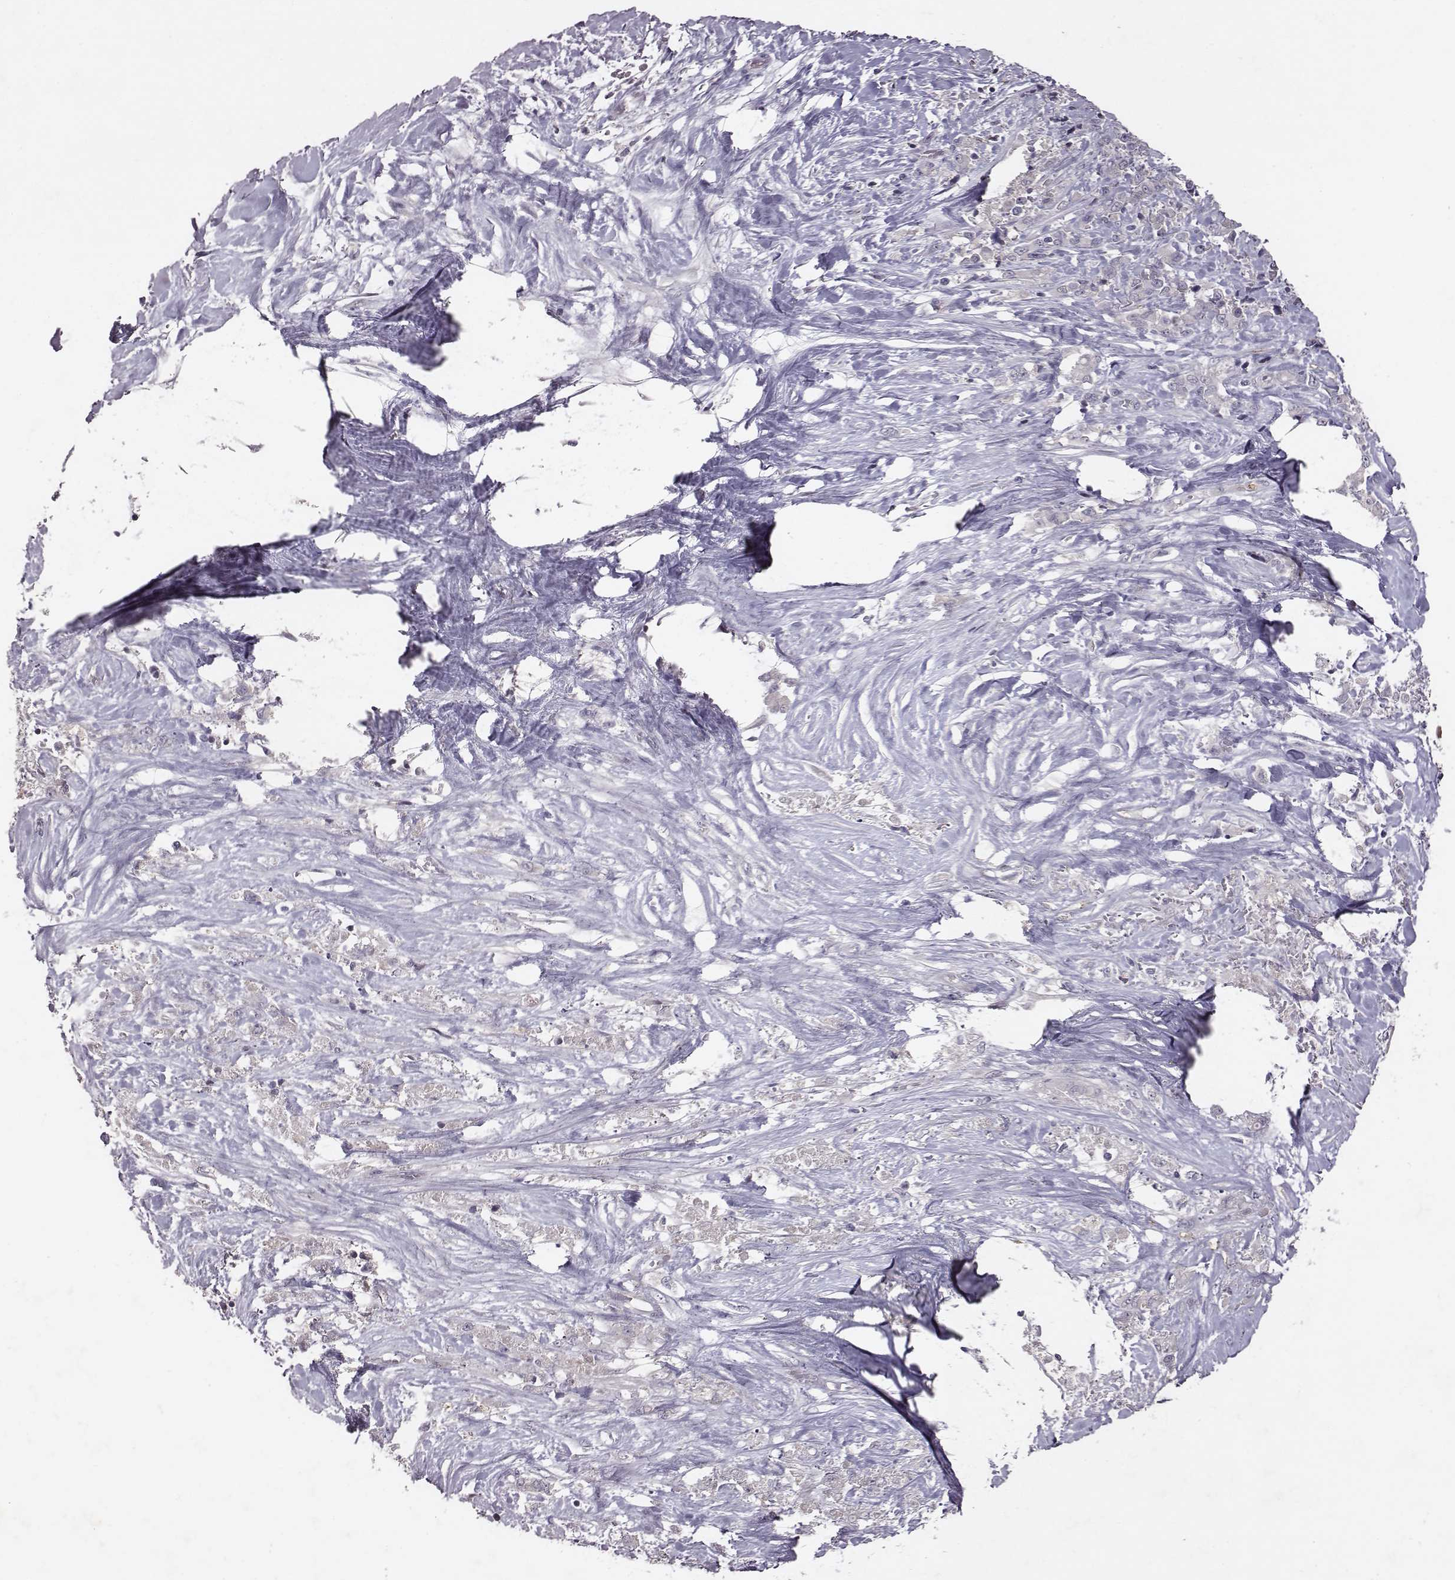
{"staining": {"intensity": "negative", "quantity": "none", "location": "none"}, "tissue": "stomach cancer", "cell_type": "Tumor cells", "image_type": "cancer", "snomed": [{"axis": "morphology", "description": "Adenocarcinoma, NOS"}, {"axis": "topography", "description": "Stomach"}], "caption": "Stomach cancer (adenocarcinoma) stained for a protein using IHC reveals no positivity tumor cells.", "gene": "SLC22A6", "patient": {"sex": "female", "age": 76}}